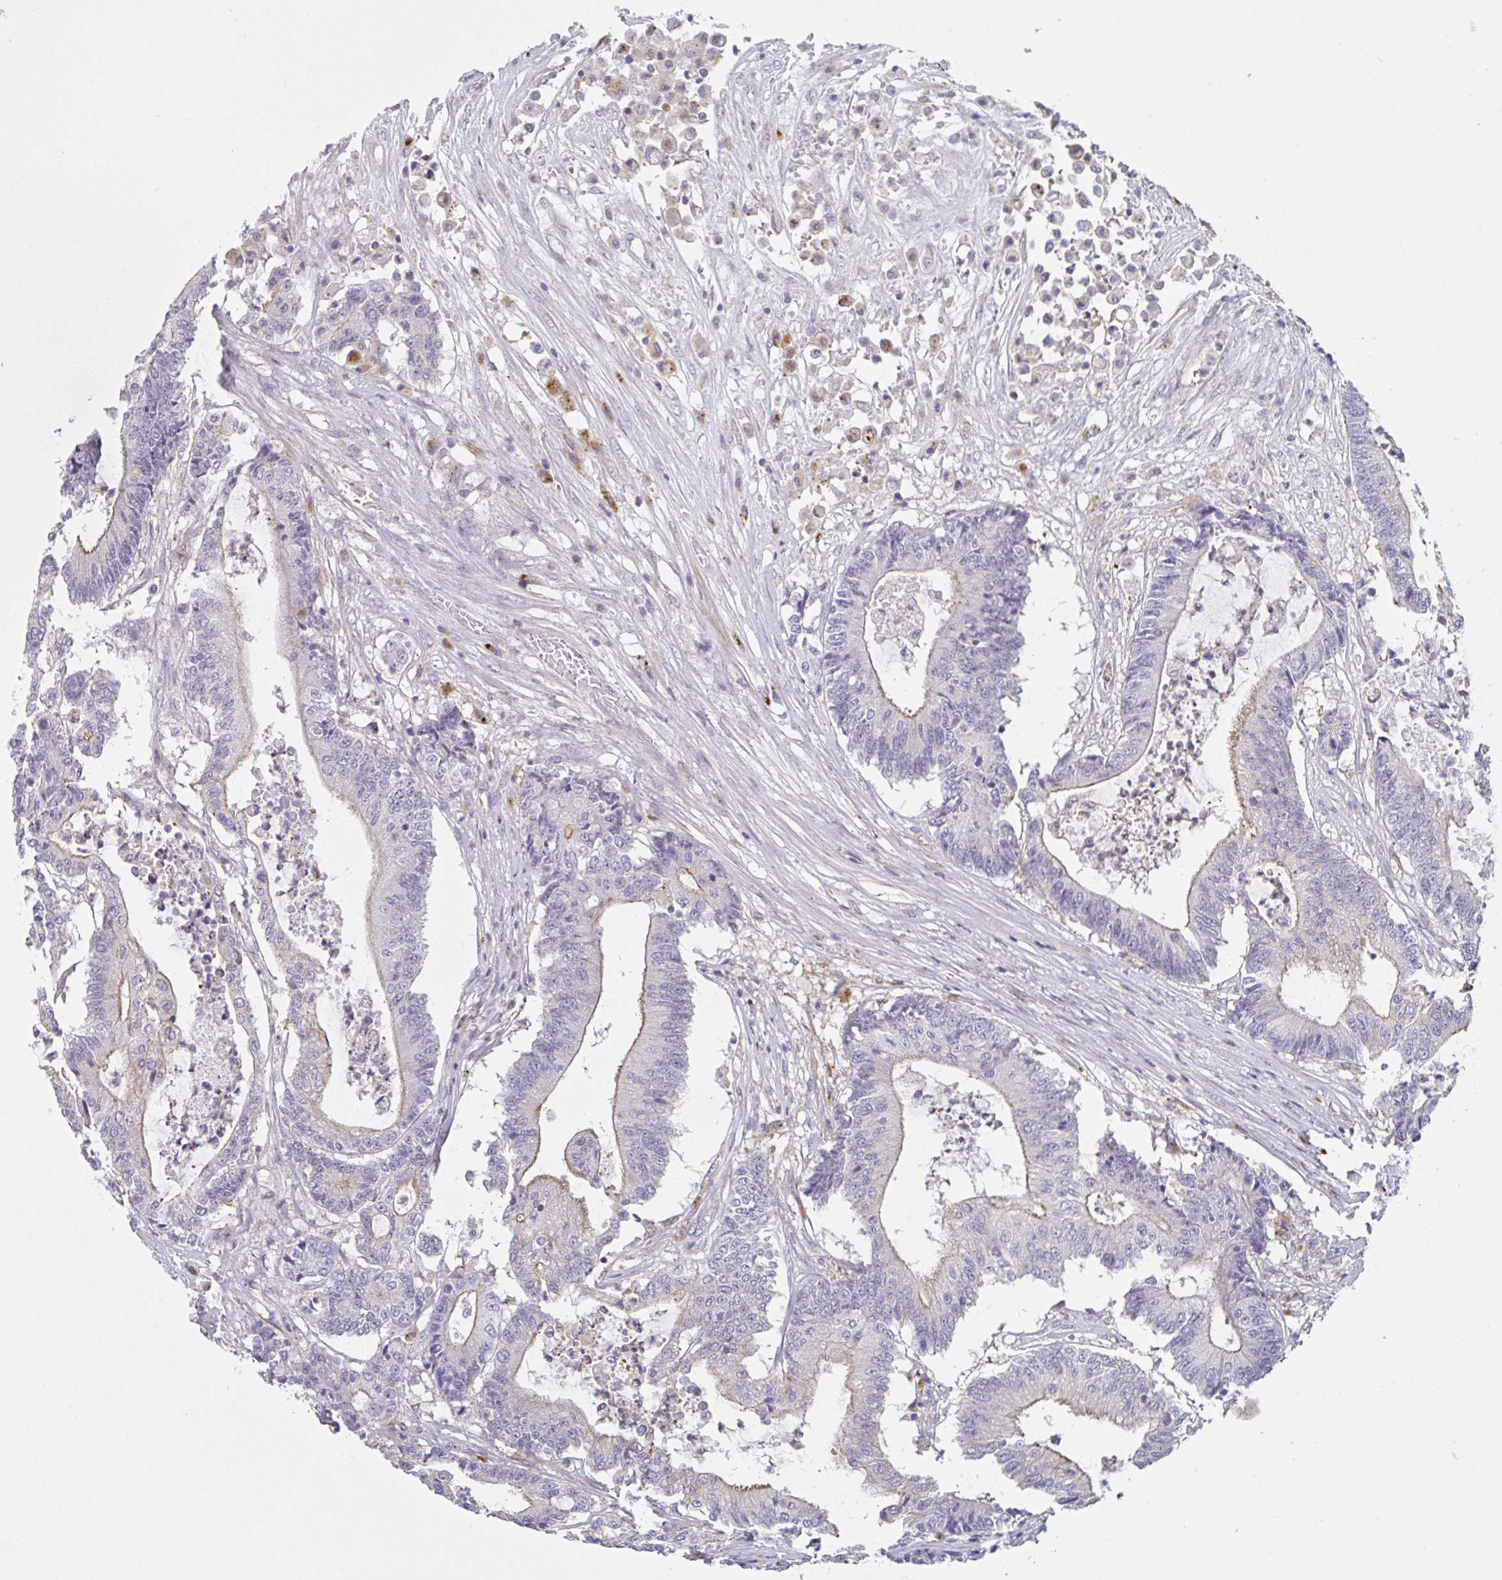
{"staining": {"intensity": "weak", "quantity": "25%-75%", "location": "cytoplasmic/membranous"}, "tissue": "colorectal cancer", "cell_type": "Tumor cells", "image_type": "cancer", "snomed": [{"axis": "morphology", "description": "Adenocarcinoma, NOS"}, {"axis": "topography", "description": "Colon"}], "caption": "Colorectal cancer tissue demonstrates weak cytoplasmic/membranous positivity in approximately 25%-75% of tumor cells, visualized by immunohistochemistry.", "gene": "LENG9", "patient": {"sex": "female", "age": 84}}